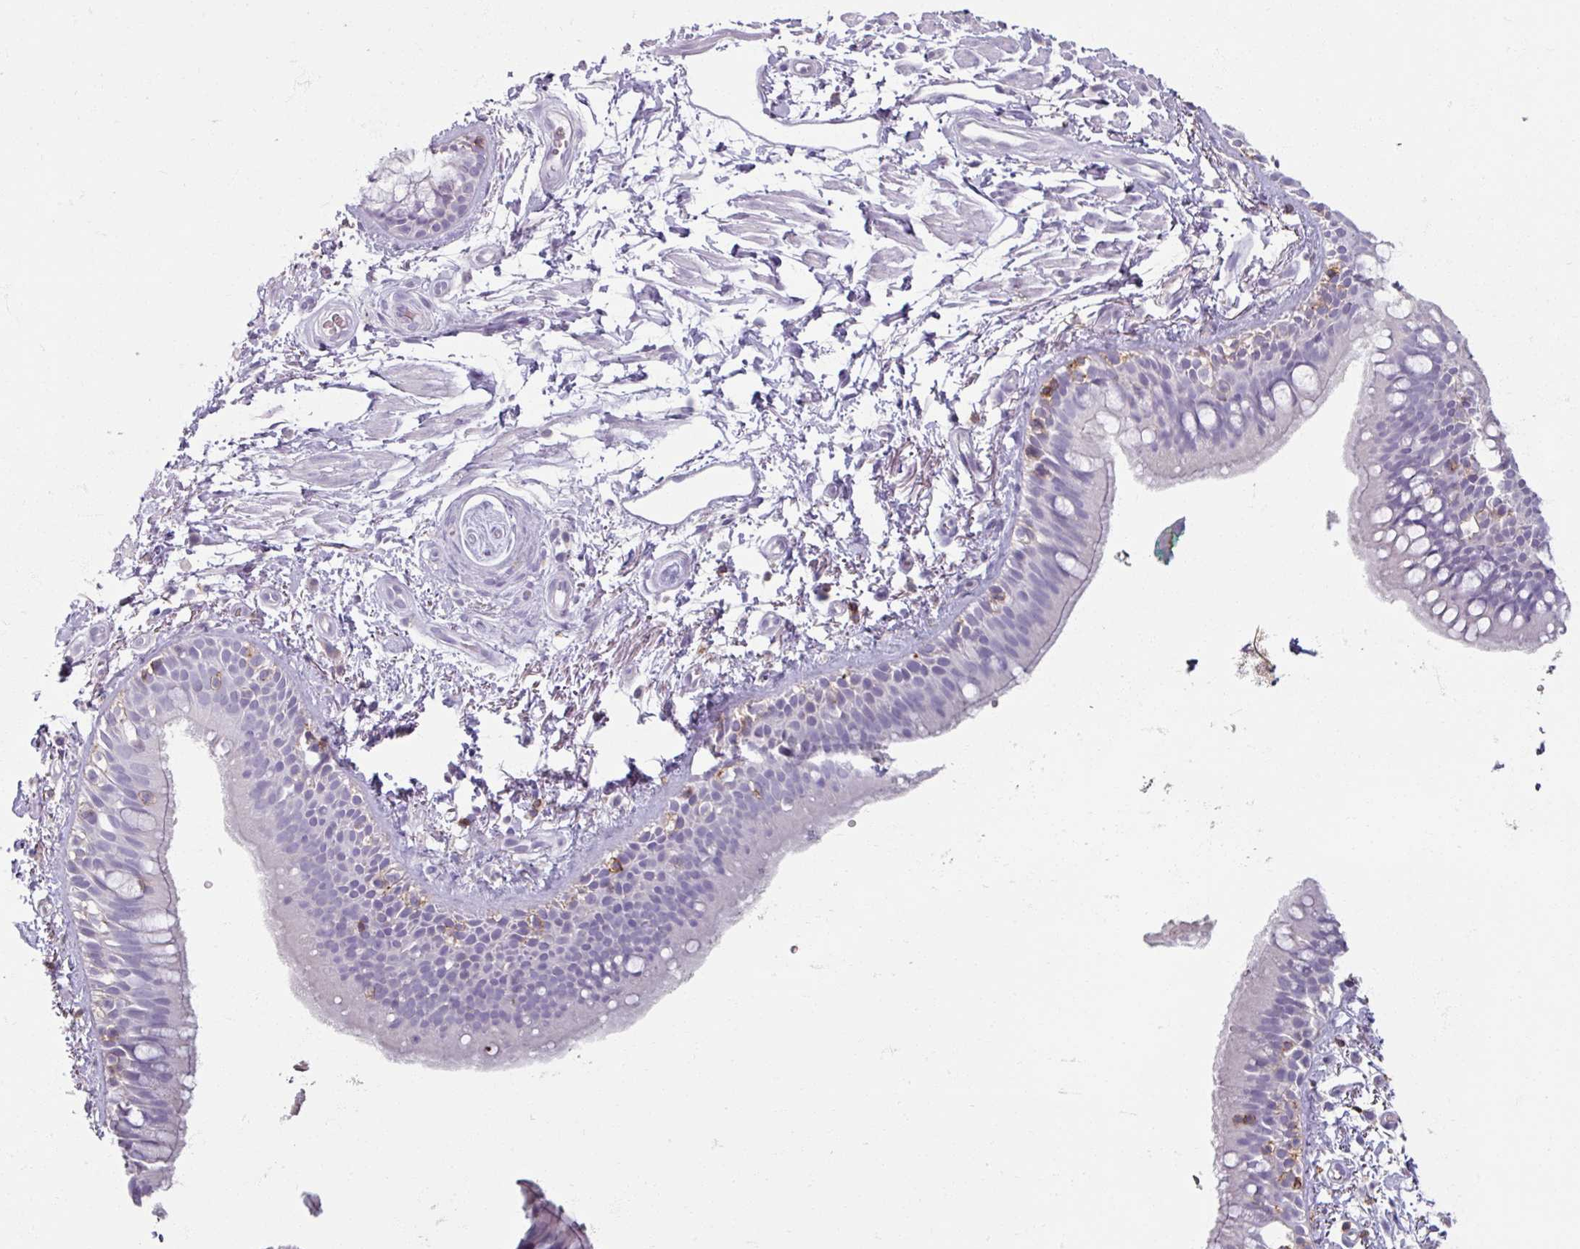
{"staining": {"intensity": "negative", "quantity": "none", "location": "none"}, "tissue": "bronchus", "cell_type": "Respiratory epithelial cells", "image_type": "normal", "snomed": [{"axis": "morphology", "description": "Normal tissue, NOS"}, {"axis": "morphology", "description": "Squamous cell carcinoma, NOS"}, {"axis": "topography", "description": "Bronchus"}, {"axis": "topography", "description": "Lung"}], "caption": "A high-resolution micrograph shows IHC staining of normal bronchus, which reveals no significant positivity in respiratory epithelial cells.", "gene": "PTPRC", "patient": {"sex": "female", "age": 70}}